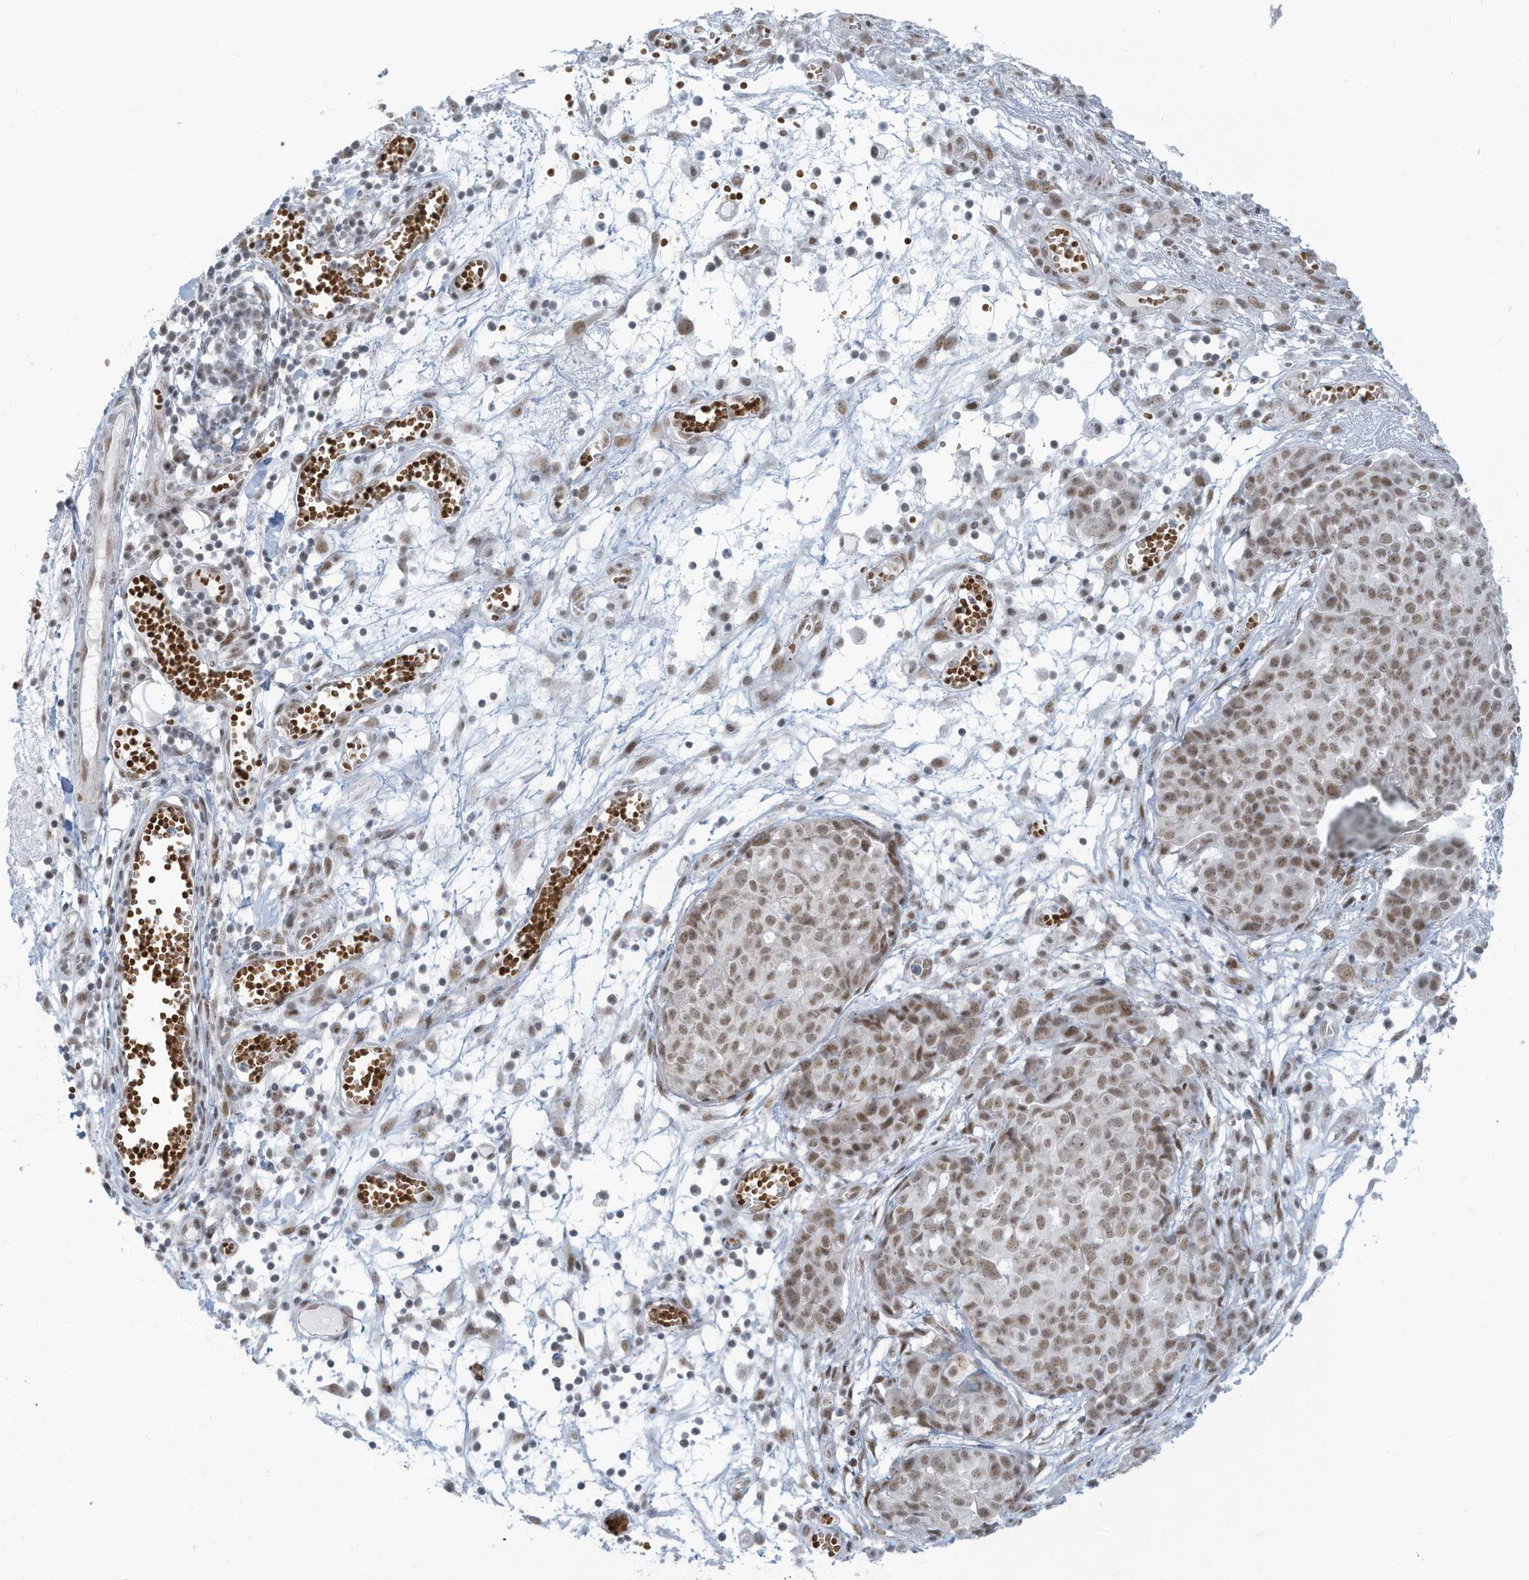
{"staining": {"intensity": "moderate", "quantity": ">75%", "location": "nuclear"}, "tissue": "ovarian cancer", "cell_type": "Tumor cells", "image_type": "cancer", "snomed": [{"axis": "morphology", "description": "Cystadenocarcinoma, serous, NOS"}, {"axis": "topography", "description": "Soft tissue"}, {"axis": "topography", "description": "Ovary"}], "caption": "IHC image of serous cystadenocarcinoma (ovarian) stained for a protein (brown), which exhibits medium levels of moderate nuclear positivity in about >75% of tumor cells.", "gene": "ECT2L", "patient": {"sex": "female", "age": 57}}